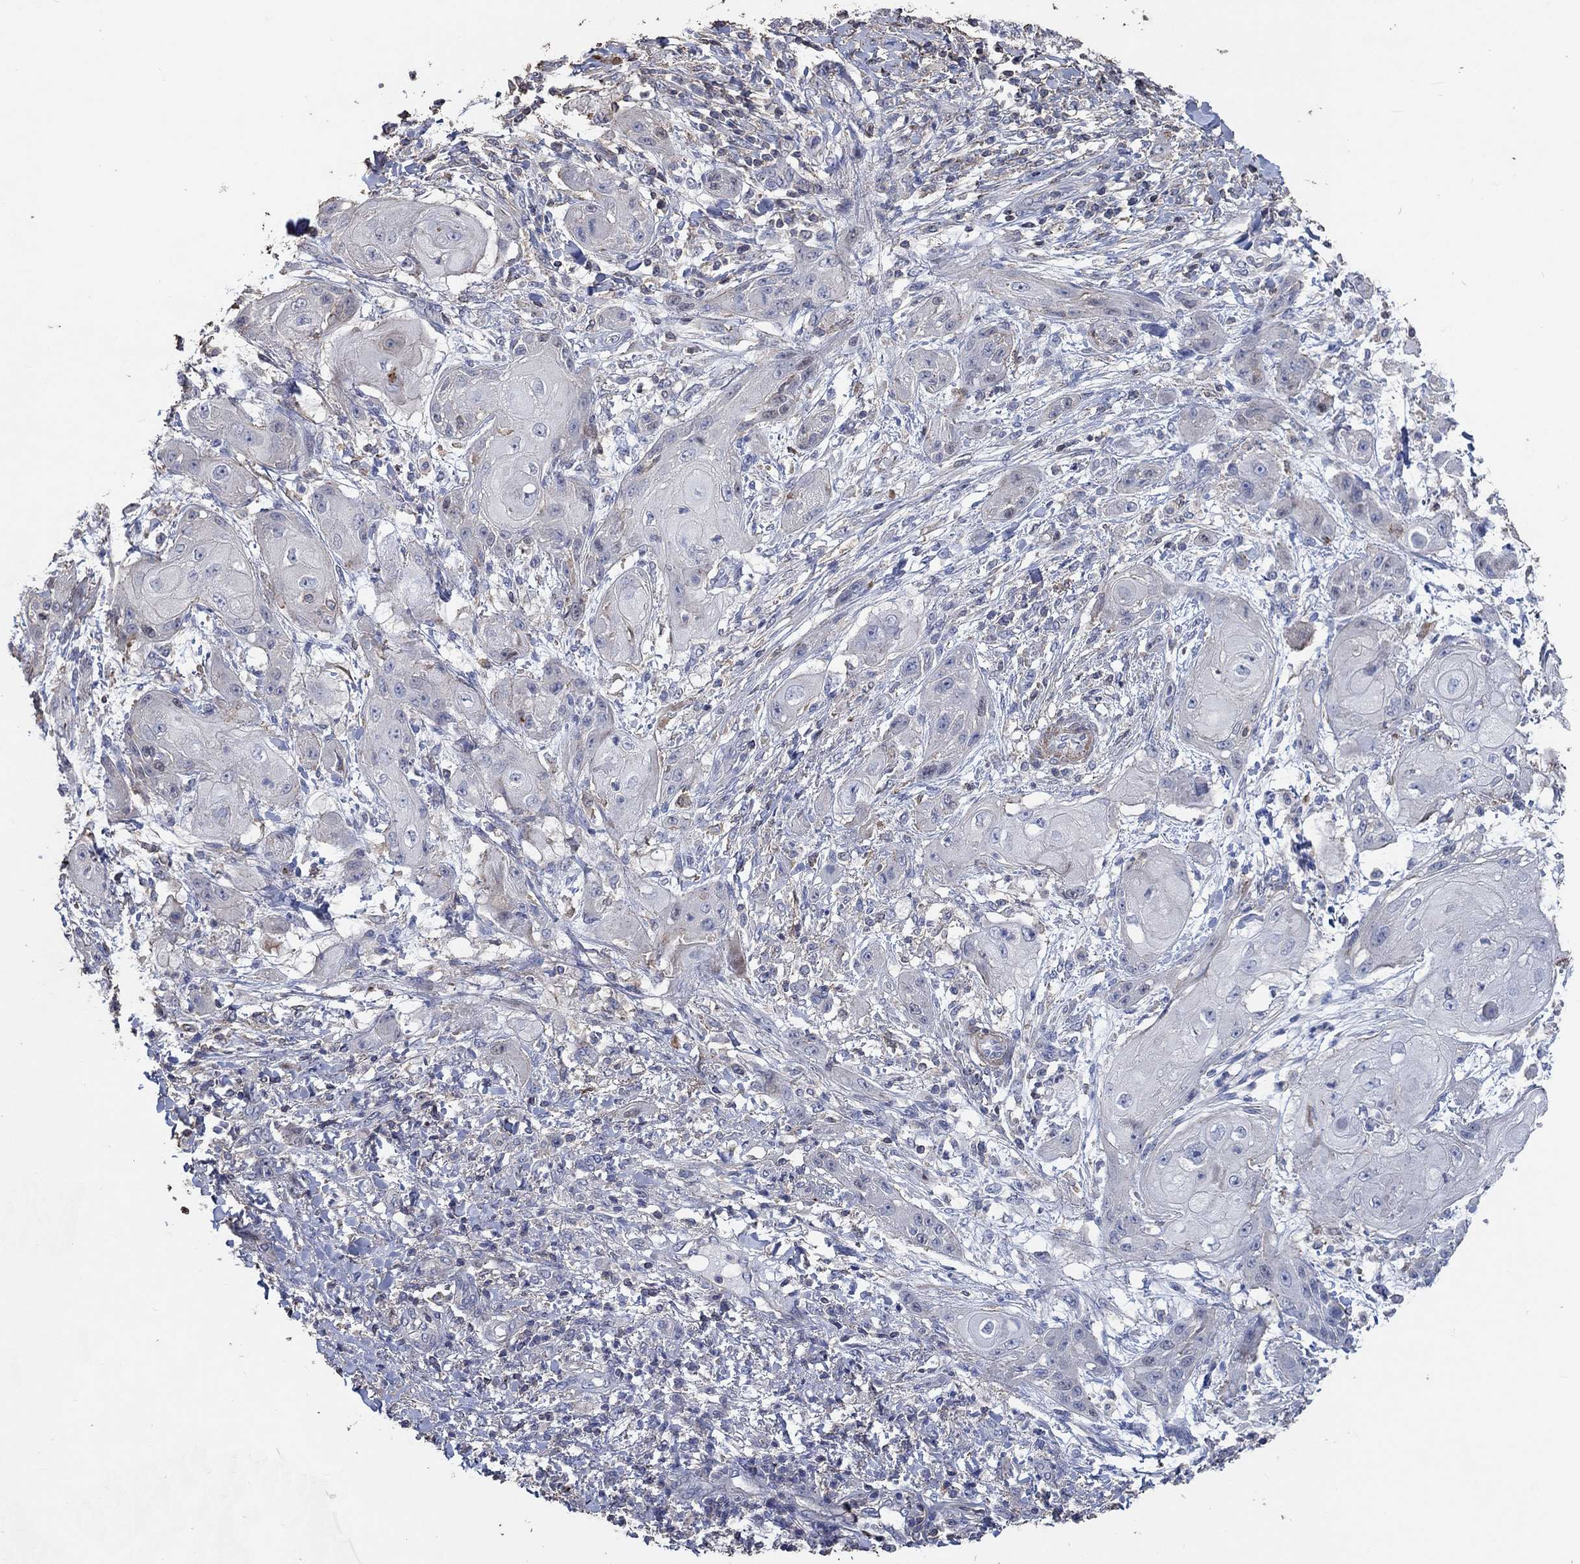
{"staining": {"intensity": "negative", "quantity": "none", "location": "none"}, "tissue": "skin cancer", "cell_type": "Tumor cells", "image_type": "cancer", "snomed": [{"axis": "morphology", "description": "Squamous cell carcinoma, NOS"}, {"axis": "topography", "description": "Skin"}], "caption": "This is a photomicrograph of immunohistochemistry (IHC) staining of skin cancer (squamous cell carcinoma), which shows no positivity in tumor cells.", "gene": "TNFAIP8L3", "patient": {"sex": "male", "age": 62}}